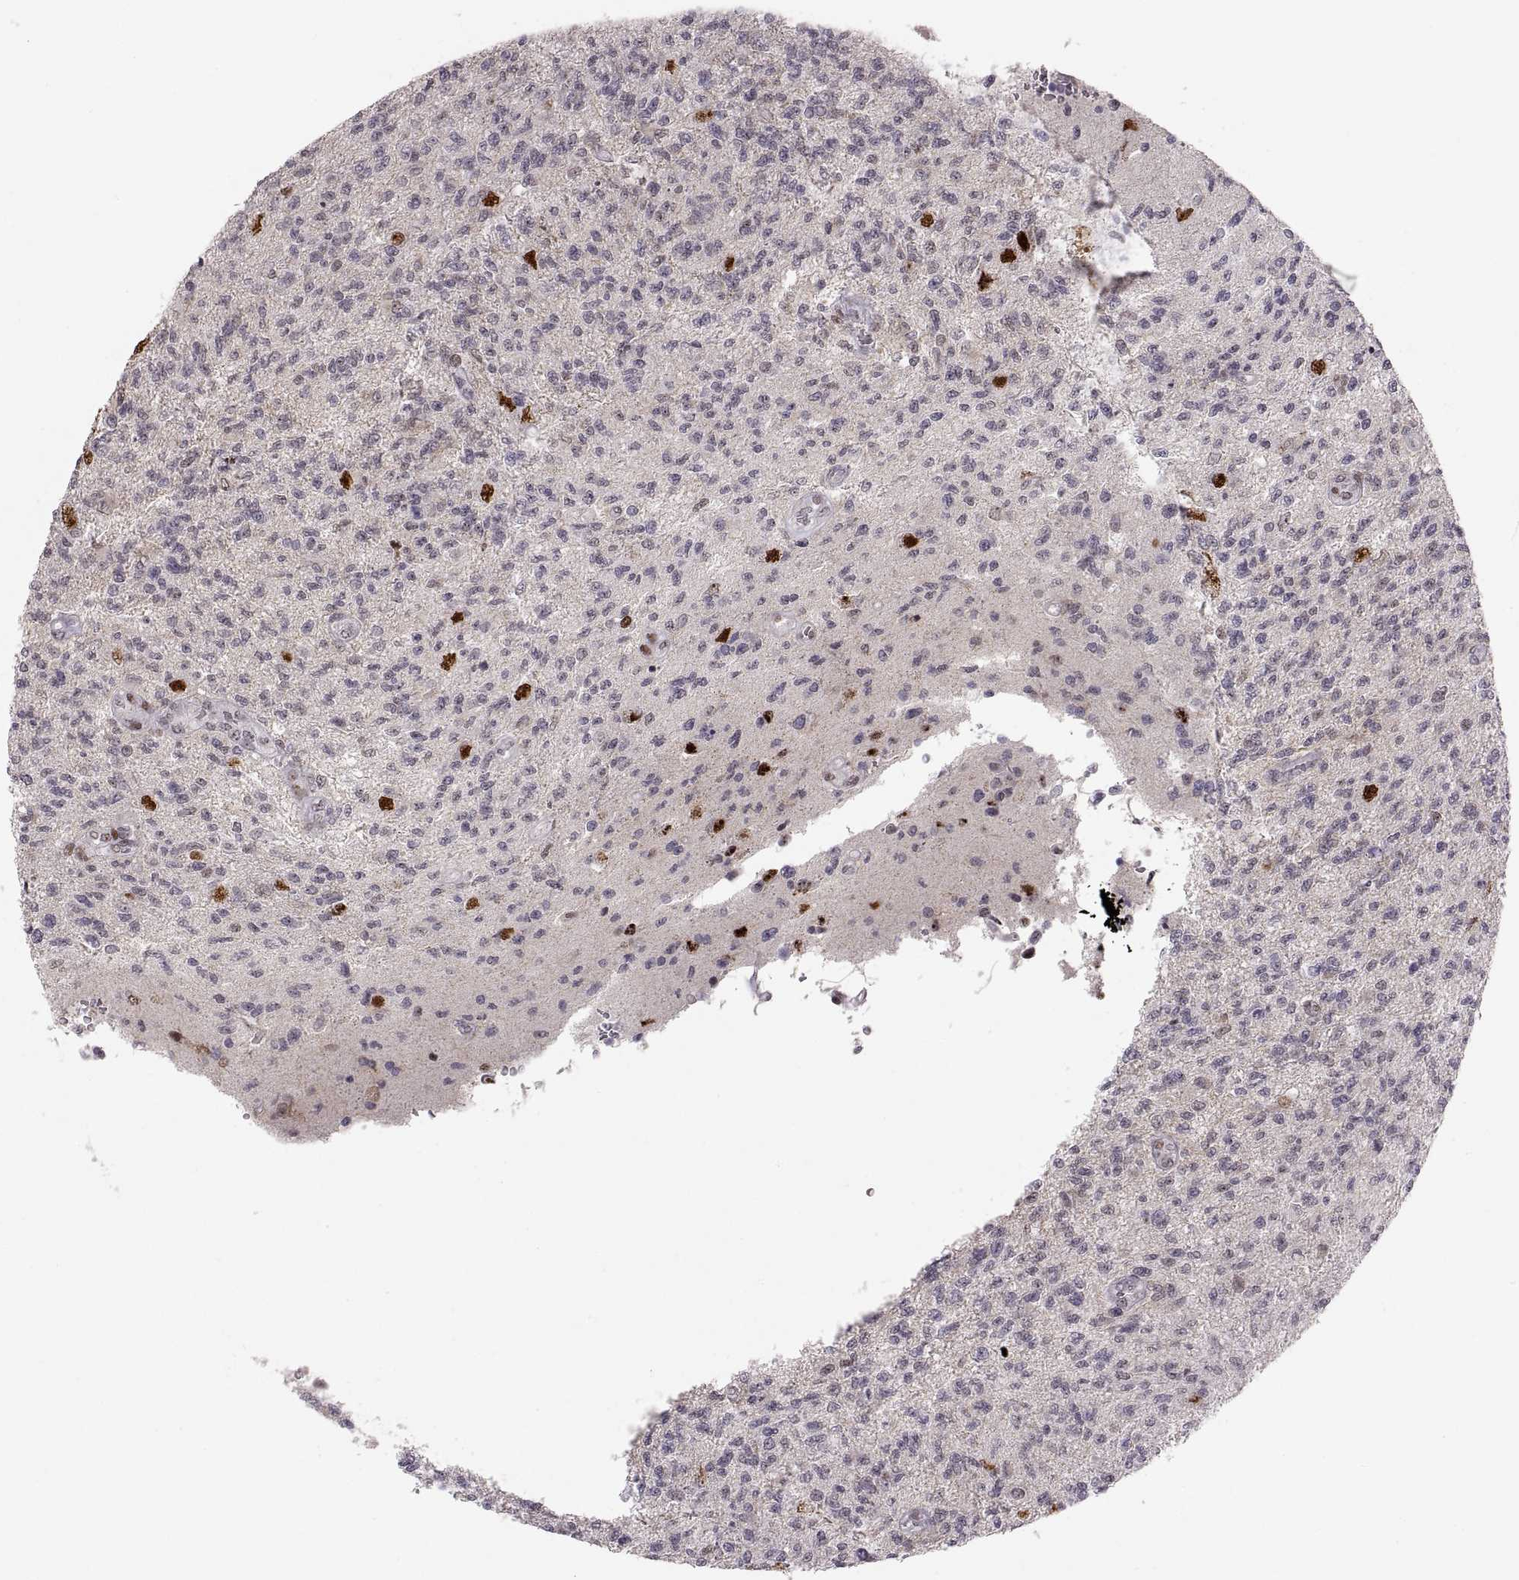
{"staining": {"intensity": "negative", "quantity": "none", "location": "none"}, "tissue": "glioma", "cell_type": "Tumor cells", "image_type": "cancer", "snomed": [{"axis": "morphology", "description": "Glioma, malignant, High grade"}, {"axis": "topography", "description": "Brain"}], "caption": "This is a photomicrograph of IHC staining of malignant glioma (high-grade), which shows no staining in tumor cells.", "gene": "SNAI1", "patient": {"sex": "male", "age": 56}}